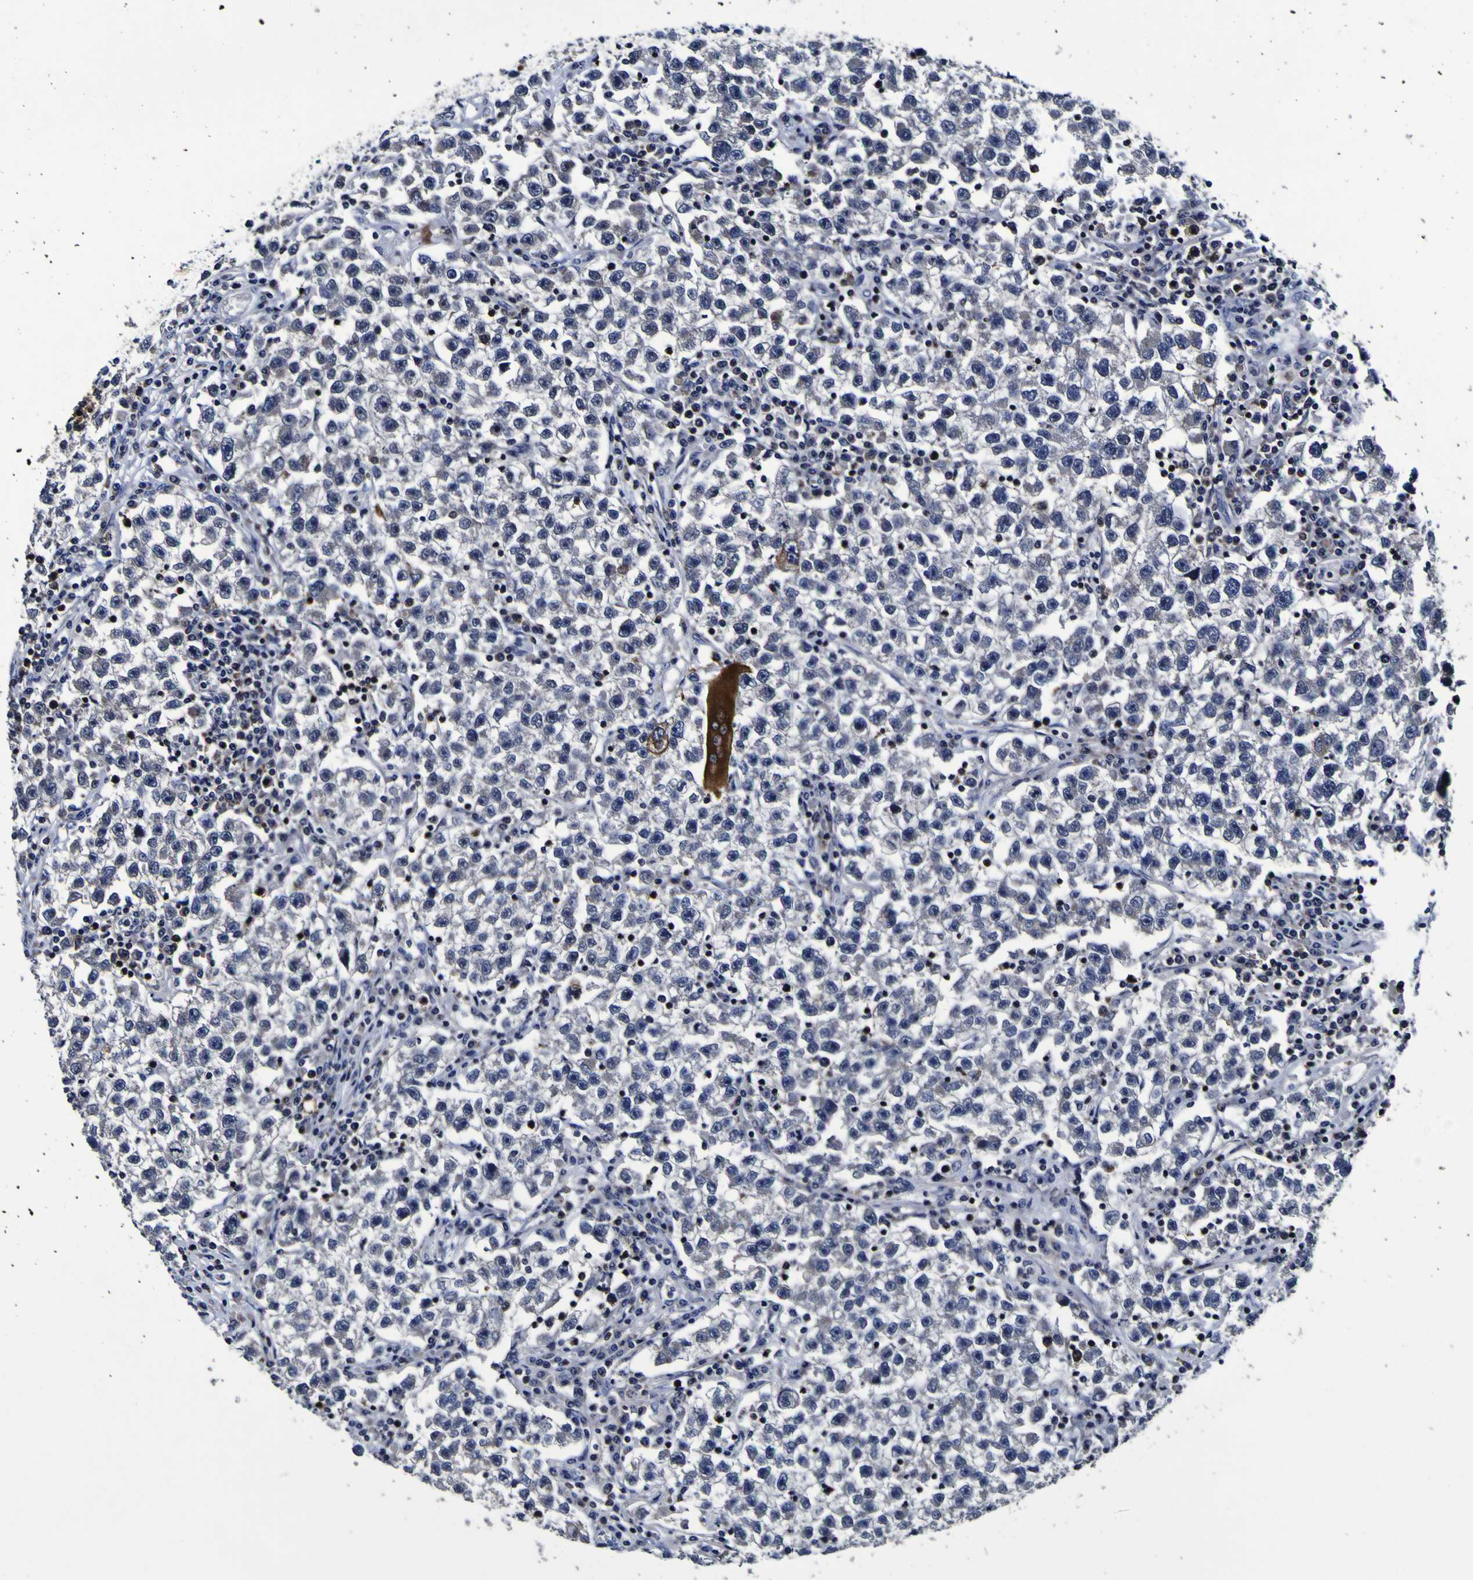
{"staining": {"intensity": "strong", "quantity": "<25%", "location": "cytoplasmic/membranous"}, "tissue": "testis cancer", "cell_type": "Tumor cells", "image_type": "cancer", "snomed": [{"axis": "morphology", "description": "Seminoma, NOS"}, {"axis": "topography", "description": "Testis"}], "caption": "IHC (DAB) staining of testis seminoma reveals strong cytoplasmic/membranous protein staining in about <25% of tumor cells.", "gene": "SORCS1", "patient": {"sex": "male", "age": 22}}